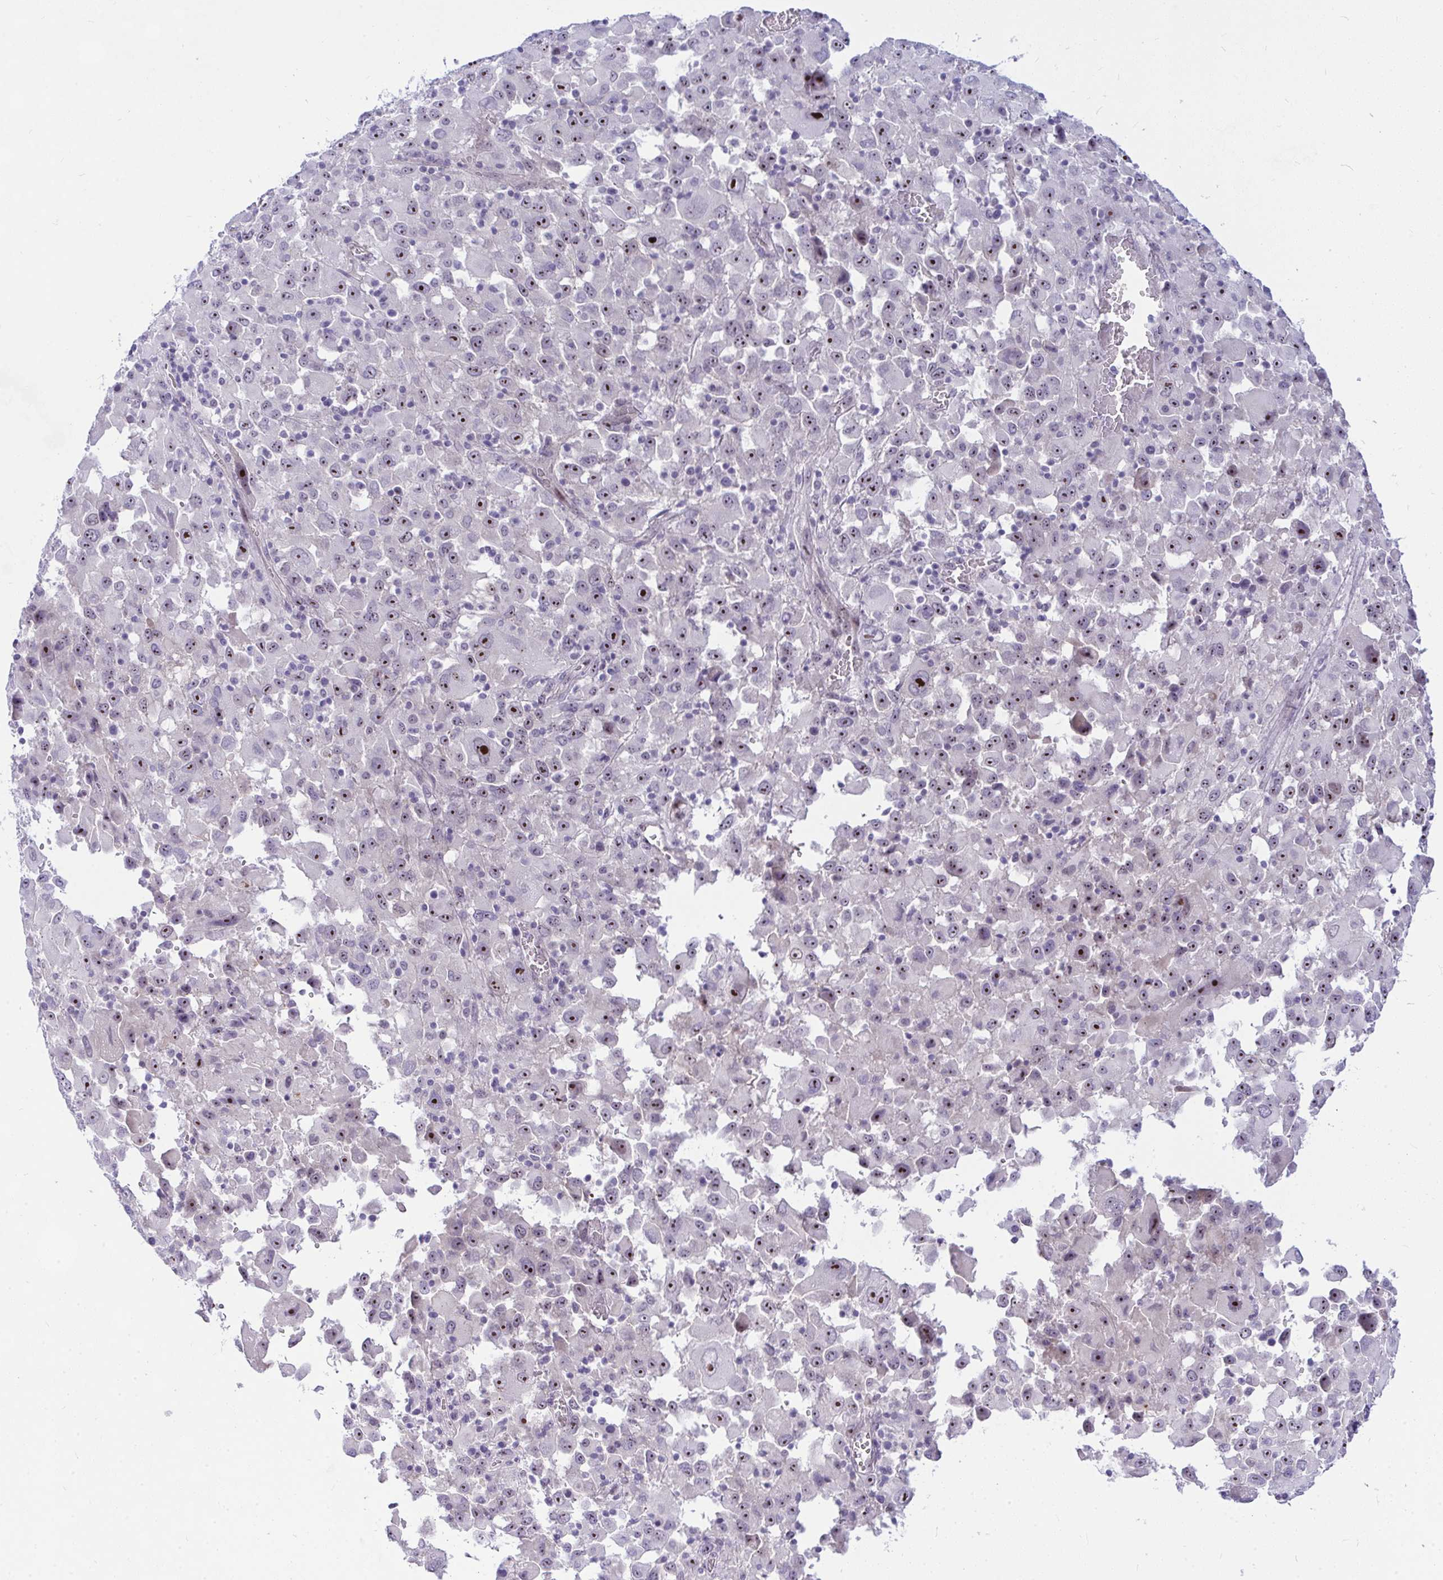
{"staining": {"intensity": "strong", "quantity": "25%-75%", "location": "nuclear"}, "tissue": "melanoma", "cell_type": "Tumor cells", "image_type": "cancer", "snomed": [{"axis": "morphology", "description": "Malignant melanoma, Metastatic site"}, {"axis": "topography", "description": "Soft tissue"}], "caption": "IHC staining of malignant melanoma (metastatic site), which displays high levels of strong nuclear staining in about 25%-75% of tumor cells indicating strong nuclear protein staining. The staining was performed using DAB (brown) for protein detection and nuclei were counterstained in hematoxylin (blue).", "gene": "NFXL1", "patient": {"sex": "male", "age": 50}}